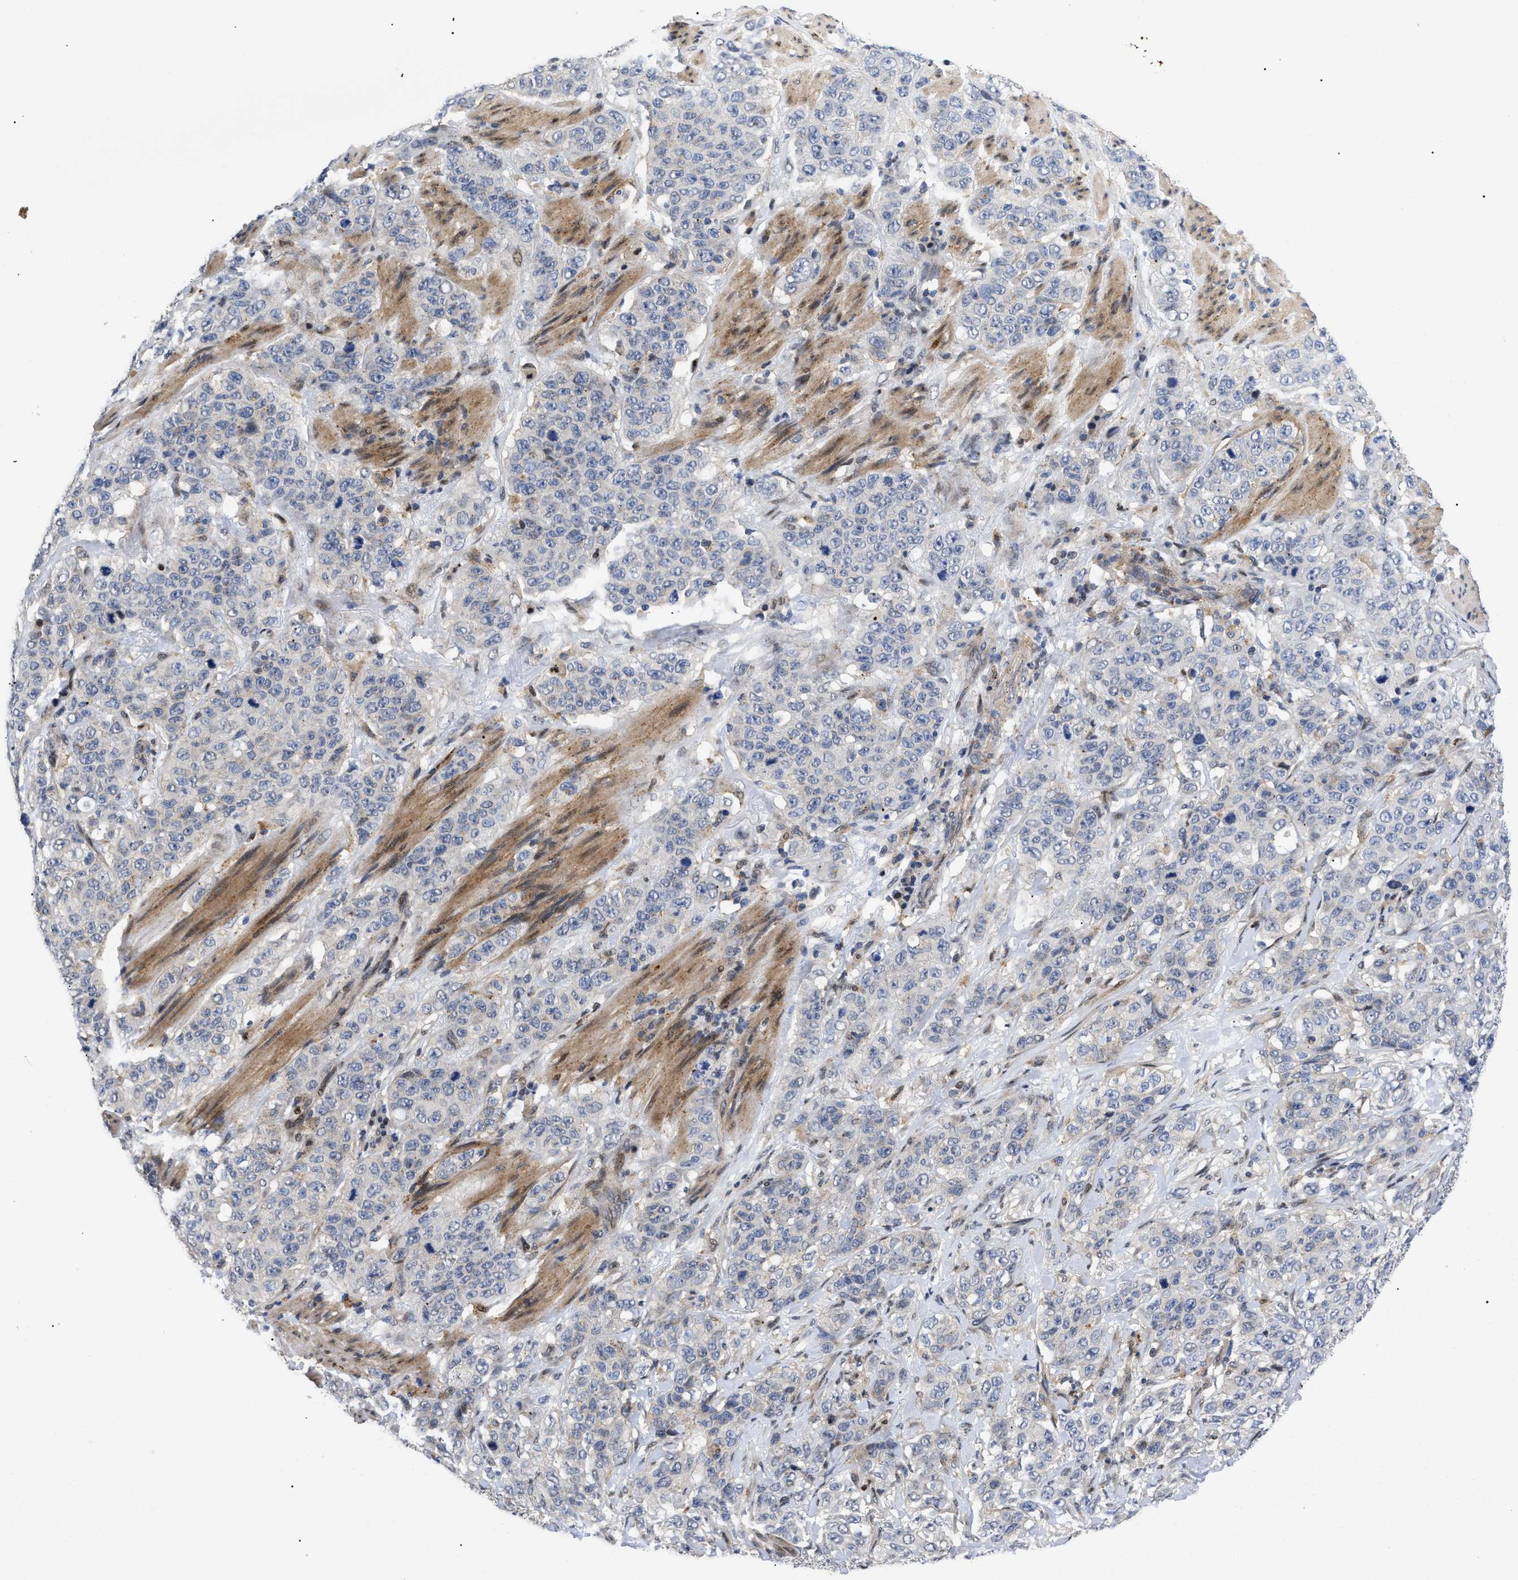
{"staining": {"intensity": "negative", "quantity": "none", "location": "none"}, "tissue": "stomach cancer", "cell_type": "Tumor cells", "image_type": "cancer", "snomed": [{"axis": "morphology", "description": "Adenocarcinoma, NOS"}, {"axis": "topography", "description": "Stomach"}], "caption": "Human adenocarcinoma (stomach) stained for a protein using IHC shows no positivity in tumor cells.", "gene": "SFXN5", "patient": {"sex": "male", "age": 48}}